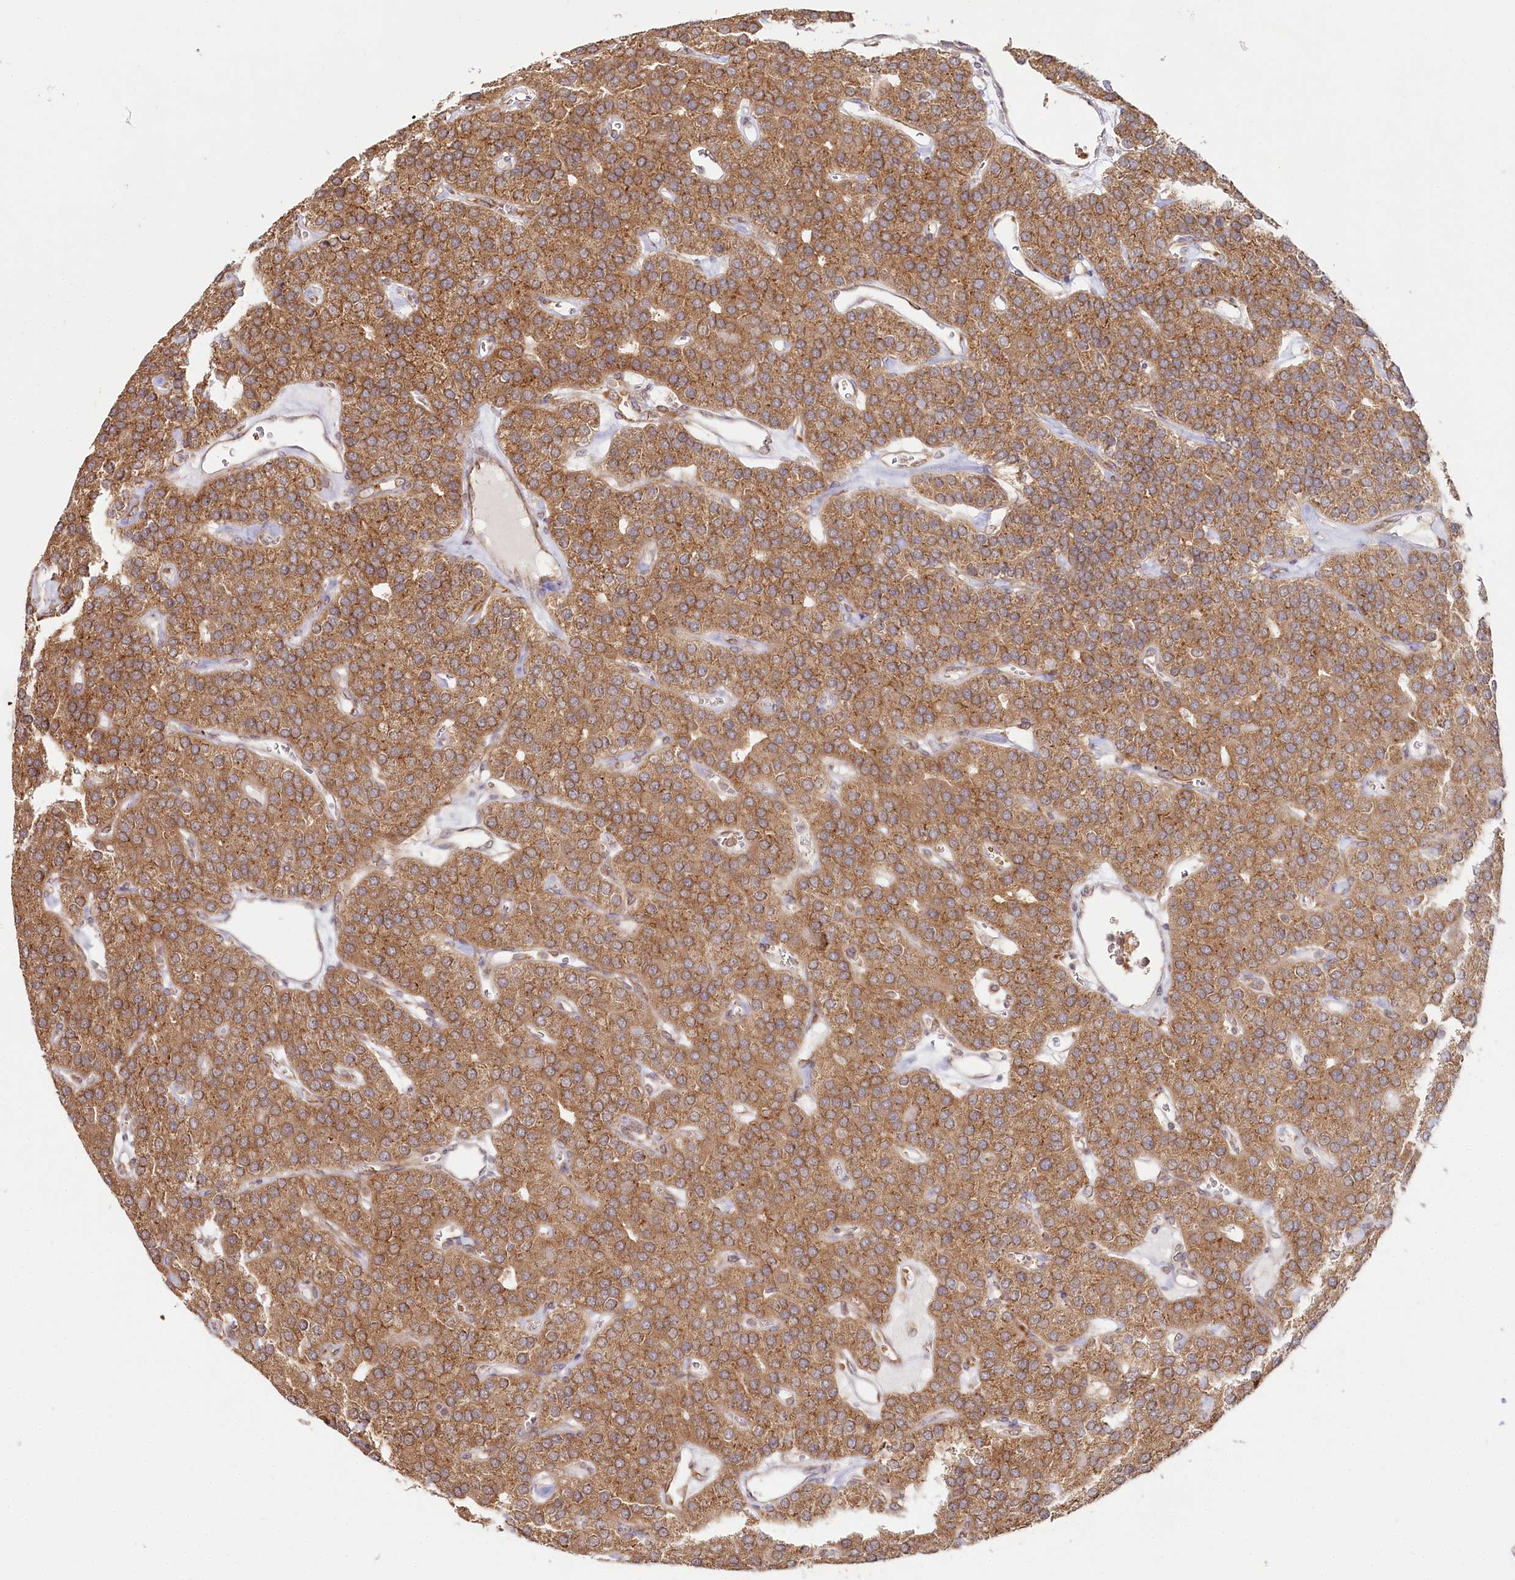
{"staining": {"intensity": "moderate", "quantity": ">75%", "location": "cytoplasmic/membranous"}, "tissue": "parathyroid gland", "cell_type": "Glandular cells", "image_type": "normal", "snomed": [{"axis": "morphology", "description": "Normal tissue, NOS"}, {"axis": "morphology", "description": "Adenoma, NOS"}, {"axis": "topography", "description": "Parathyroid gland"}], "caption": "Moderate cytoplasmic/membranous staining for a protein is appreciated in about >75% of glandular cells of unremarkable parathyroid gland using immunohistochemistry.", "gene": "OTUD4", "patient": {"sex": "female", "age": 86}}